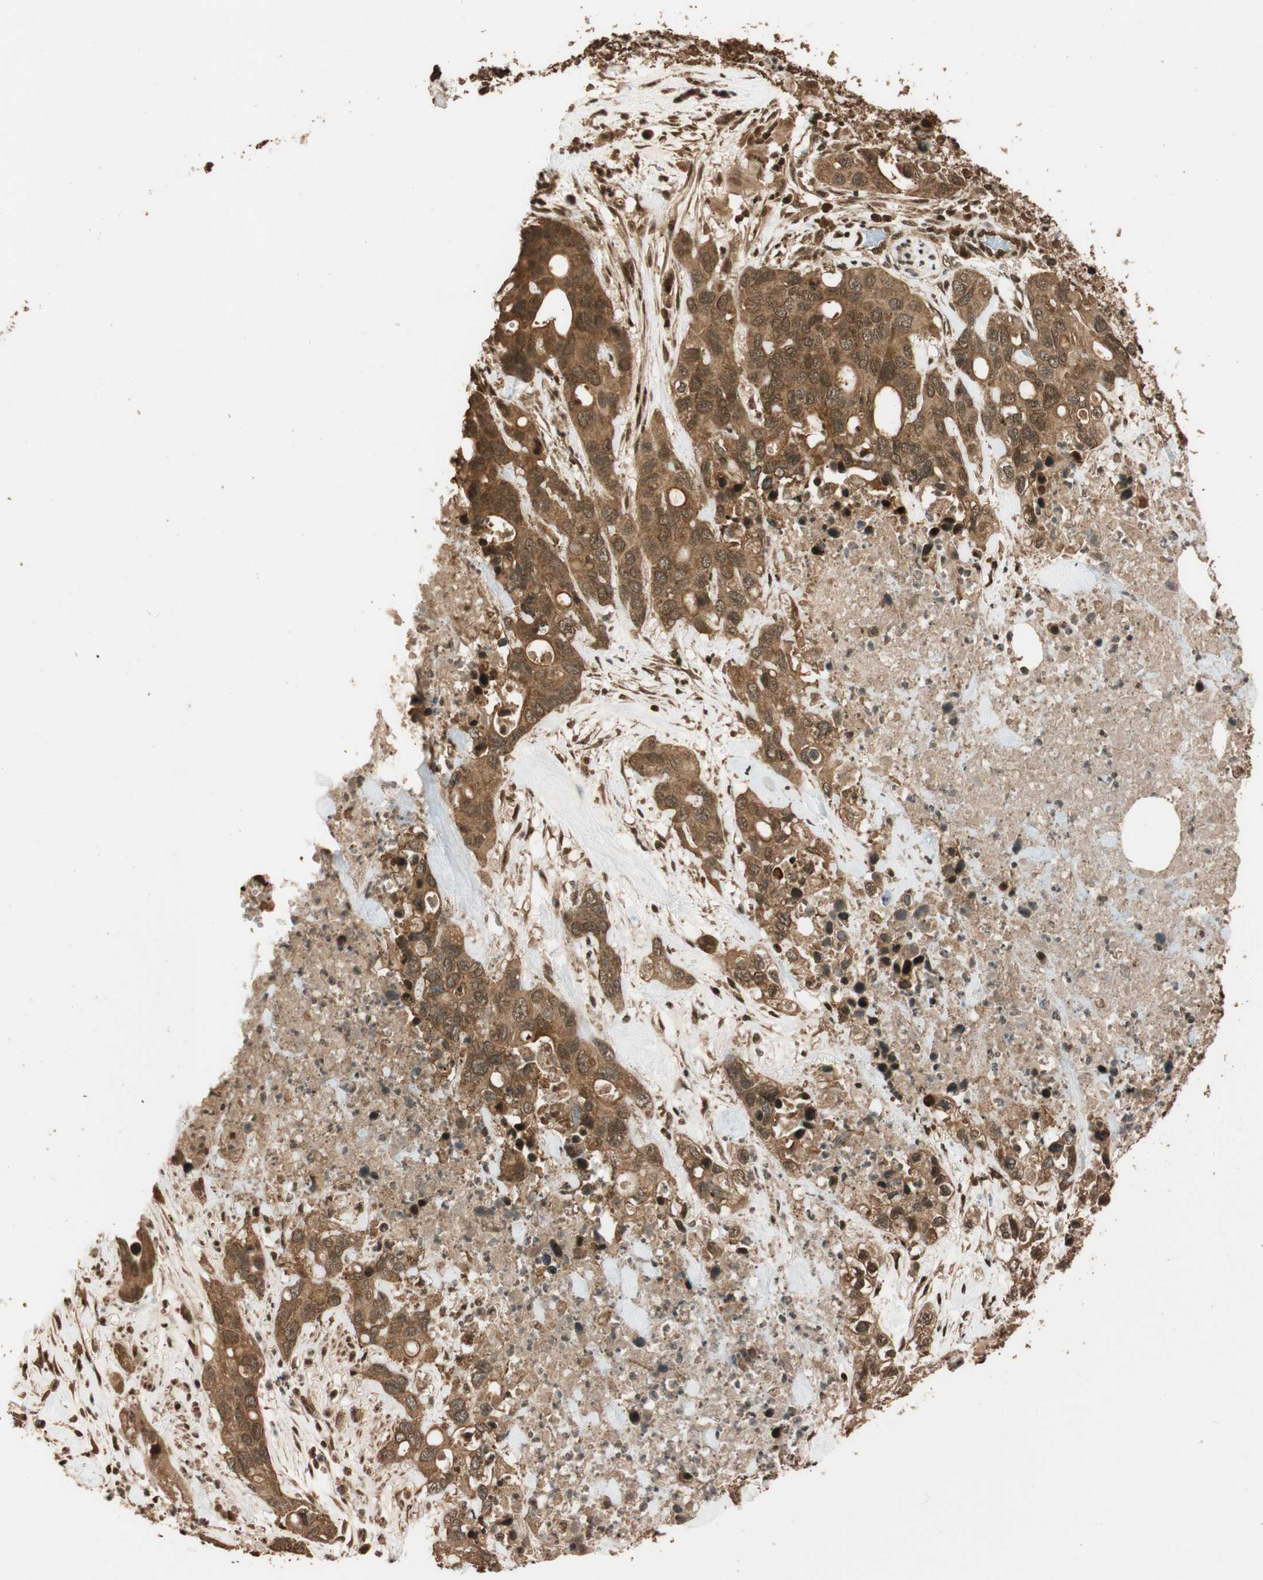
{"staining": {"intensity": "strong", "quantity": ">75%", "location": "cytoplasmic/membranous"}, "tissue": "pancreatic cancer", "cell_type": "Tumor cells", "image_type": "cancer", "snomed": [{"axis": "morphology", "description": "Adenocarcinoma, NOS"}, {"axis": "topography", "description": "Pancreas"}], "caption": "Pancreatic adenocarcinoma tissue exhibits strong cytoplasmic/membranous staining in about >75% of tumor cells, visualized by immunohistochemistry. (IHC, brightfield microscopy, high magnification).", "gene": "ALKBH5", "patient": {"sex": "female", "age": 71}}